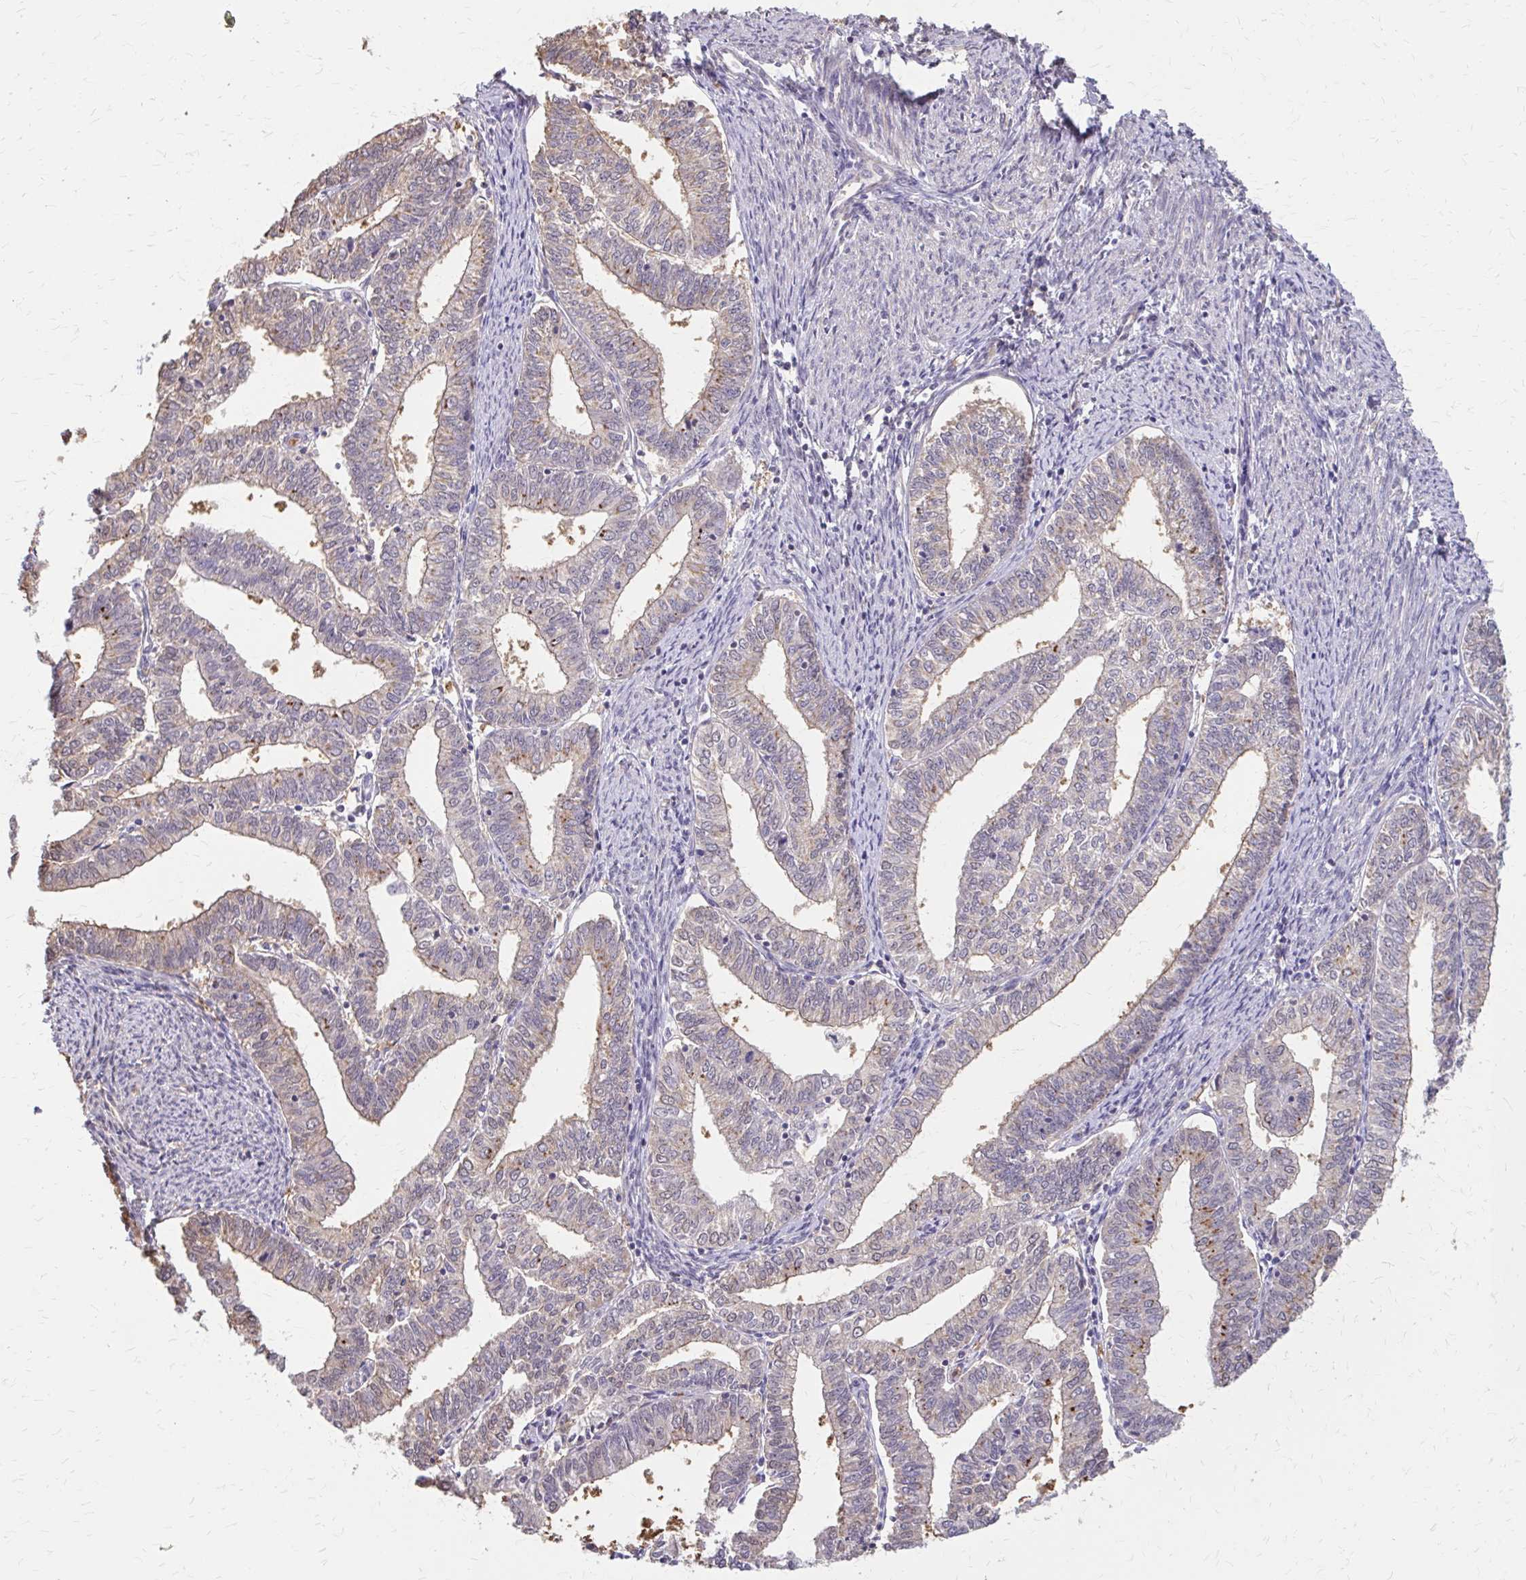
{"staining": {"intensity": "weak", "quantity": "25%-75%", "location": "cytoplasmic/membranous"}, "tissue": "endometrial cancer", "cell_type": "Tumor cells", "image_type": "cancer", "snomed": [{"axis": "morphology", "description": "Adenocarcinoma, NOS"}, {"axis": "topography", "description": "Endometrium"}], "caption": "The micrograph shows immunohistochemical staining of endometrial cancer. There is weak cytoplasmic/membranous positivity is present in about 25%-75% of tumor cells.", "gene": "IFI44L", "patient": {"sex": "female", "age": 61}}